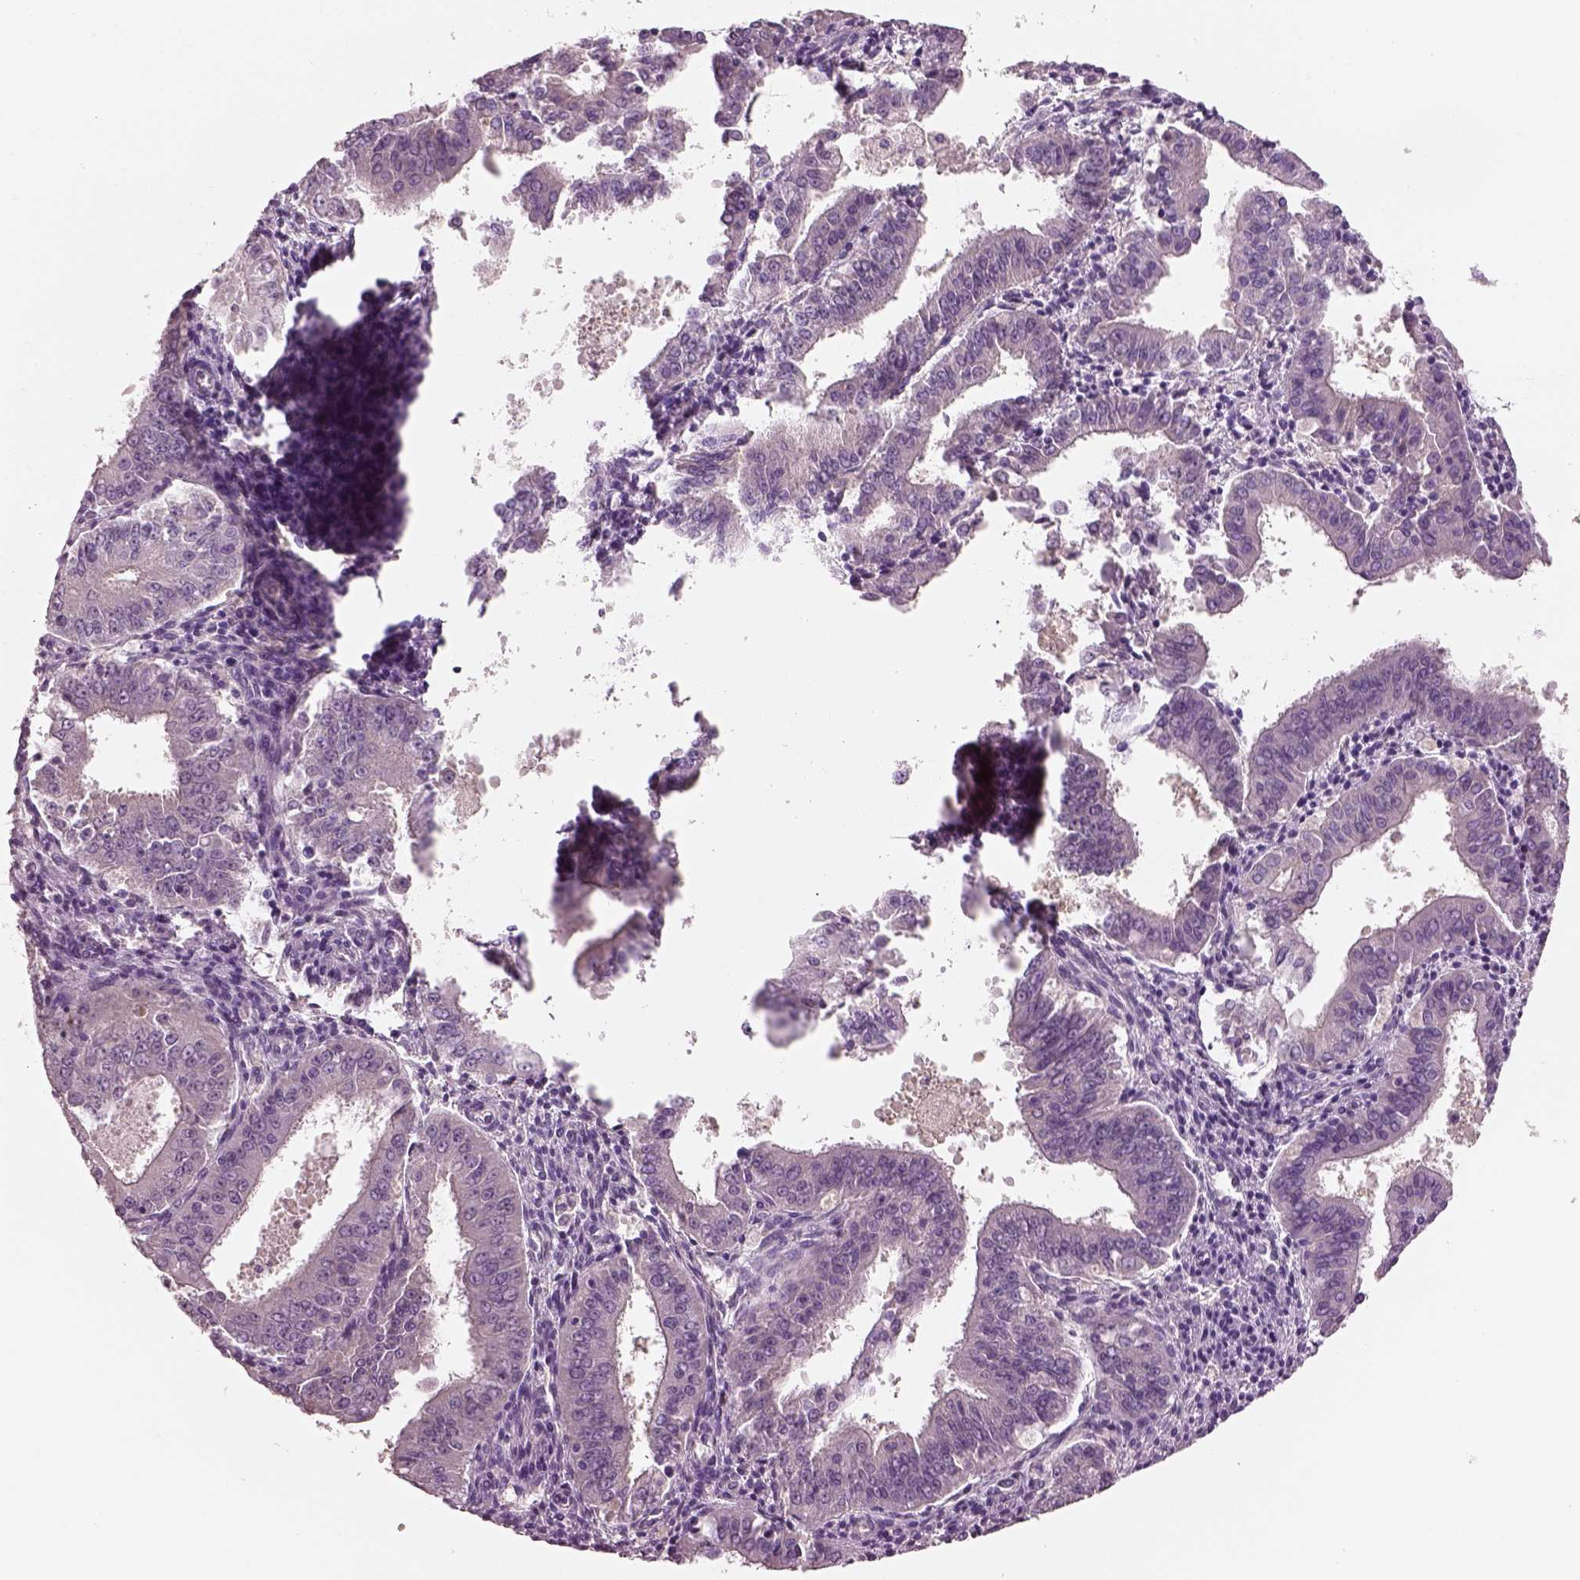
{"staining": {"intensity": "negative", "quantity": "none", "location": "none"}, "tissue": "ovarian cancer", "cell_type": "Tumor cells", "image_type": "cancer", "snomed": [{"axis": "morphology", "description": "Carcinoma, endometroid"}, {"axis": "topography", "description": "Ovary"}], "caption": "A histopathology image of ovarian endometroid carcinoma stained for a protein displays no brown staining in tumor cells.", "gene": "ELSPBP1", "patient": {"sex": "female", "age": 42}}